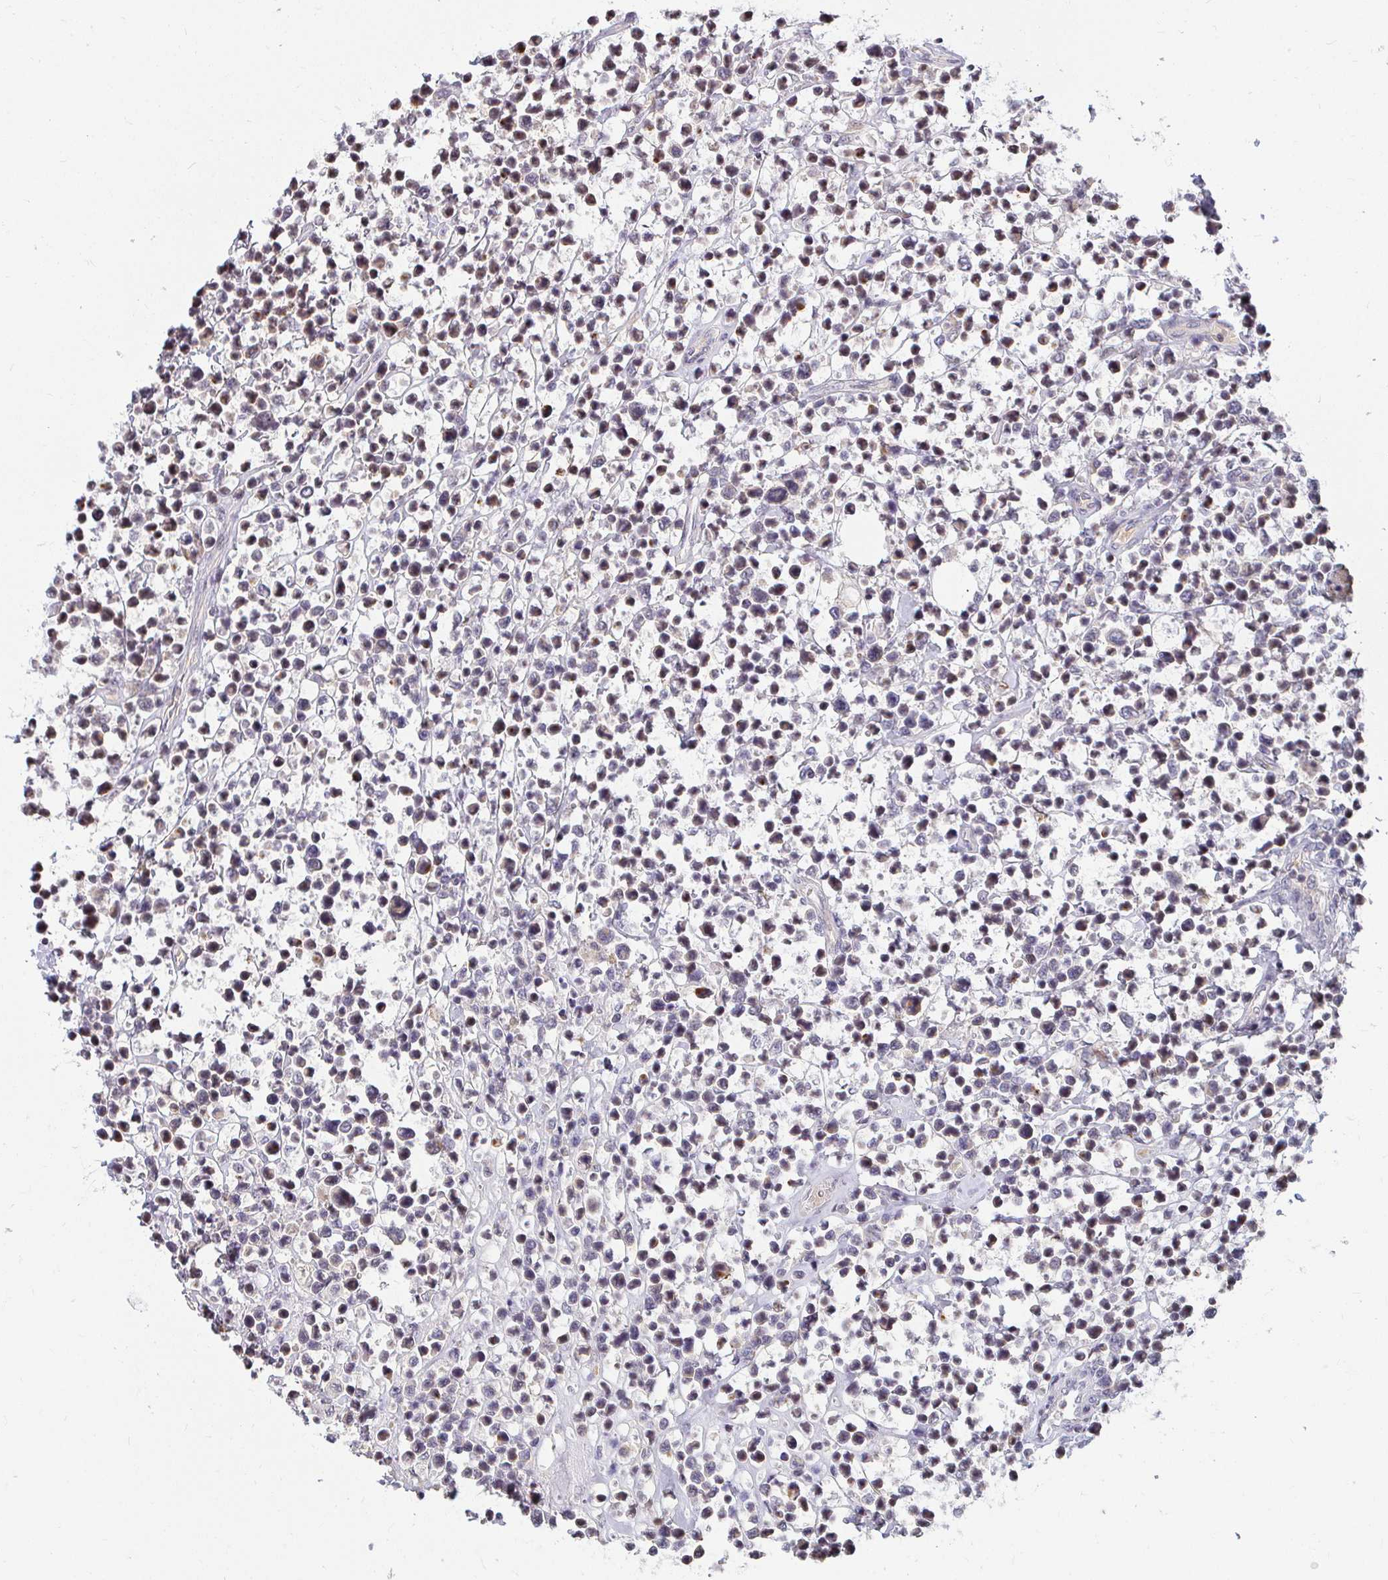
{"staining": {"intensity": "negative", "quantity": "none", "location": "none"}, "tissue": "lymphoma", "cell_type": "Tumor cells", "image_type": "cancer", "snomed": [{"axis": "morphology", "description": "Malignant lymphoma, non-Hodgkin's type, Low grade"}, {"axis": "topography", "description": "Lymph node"}], "caption": "Tumor cells show no significant protein expression in lymphoma. Nuclei are stained in blue.", "gene": "ANK3", "patient": {"sex": "male", "age": 60}}